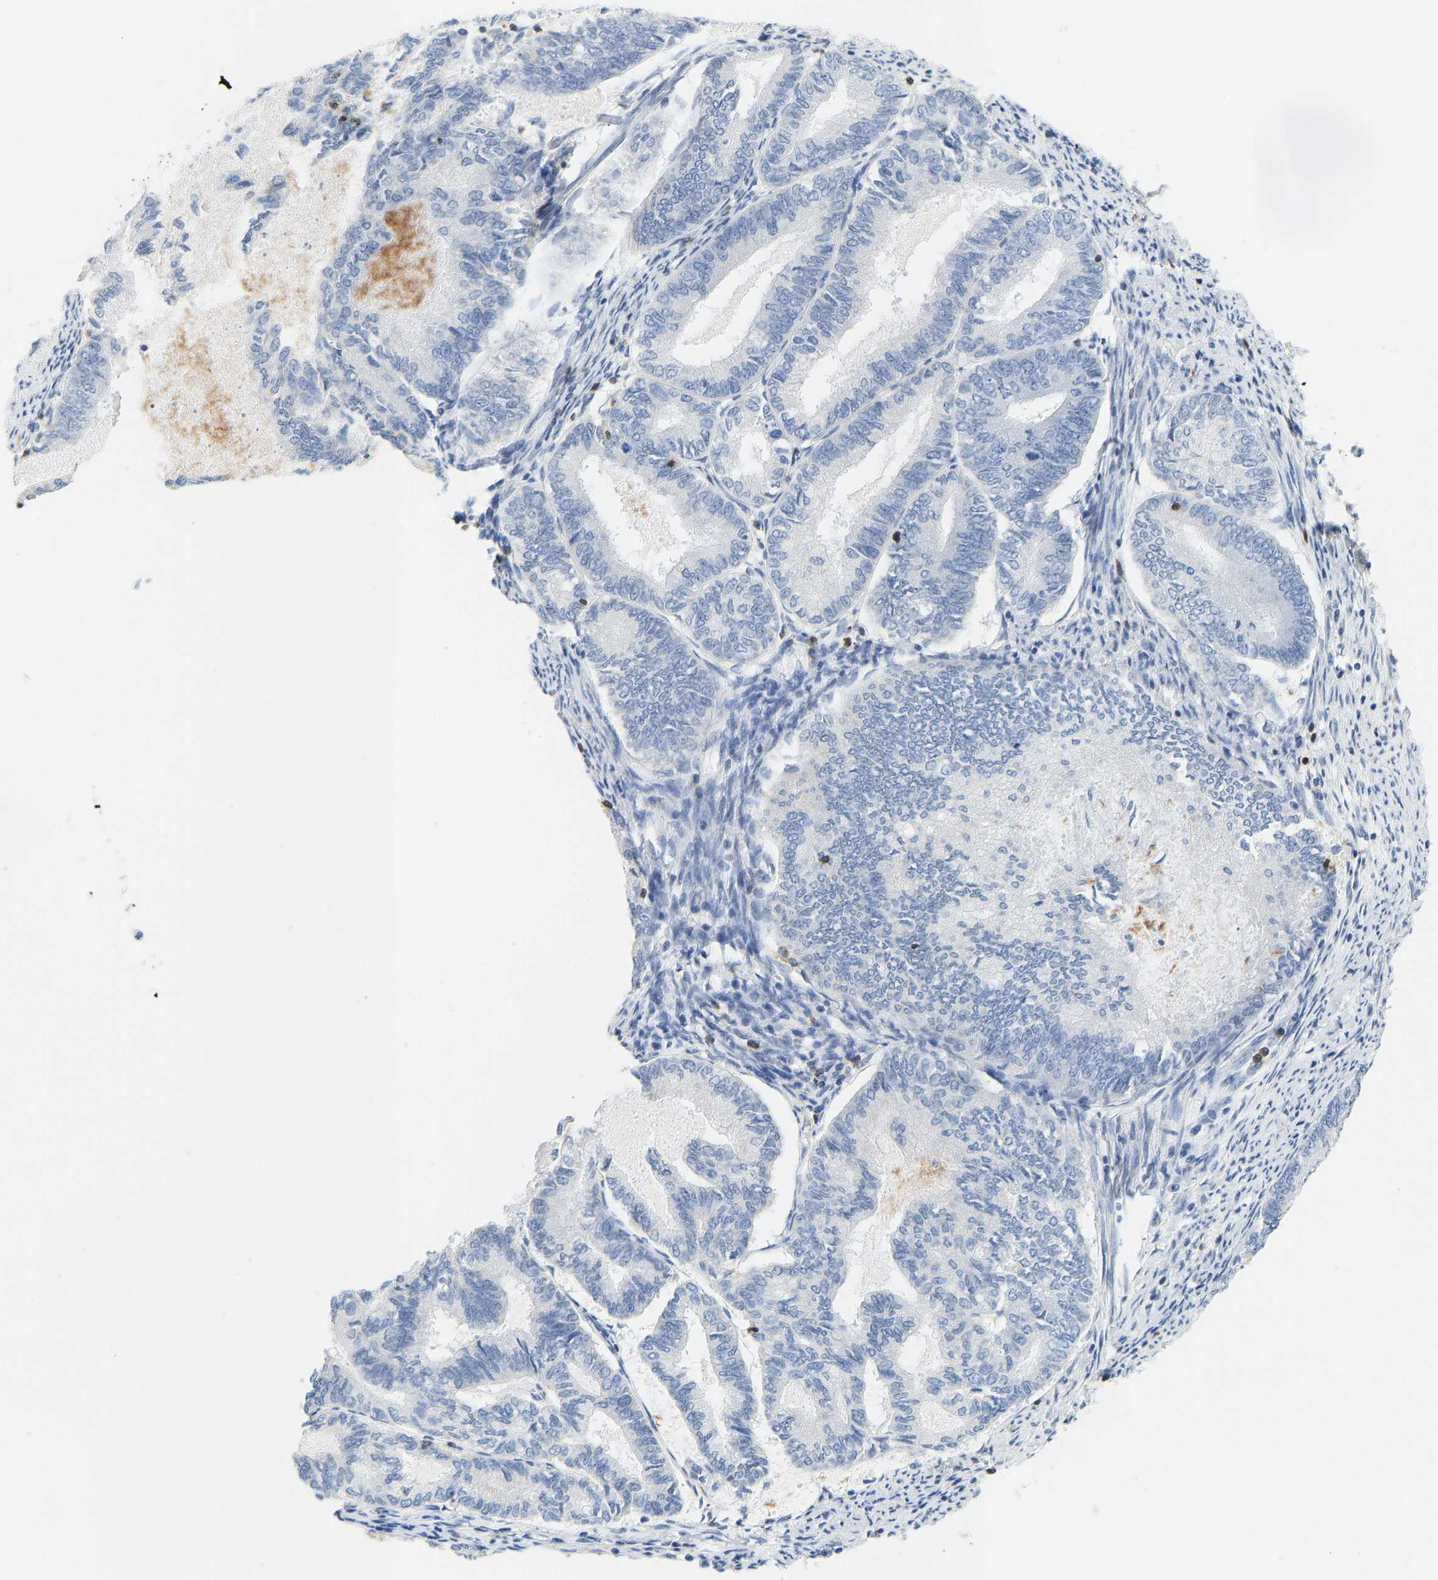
{"staining": {"intensity": "negative", "quantity": "none", "location": "none"}, "tissue": "endometrial cancer", "cell_type": "Tumor cells", "image_type": "cancer", "snomed": [{"axis": "morphology", "description": "Adenocarcinoma, NOS"}, {"axis": "topography", "description": "Endometrium"}], "caption": "Tumor cells are negative for brown protein staining in endometrial cancer.", "gene": "EVL", "patient": {"sex": "female", "age": 86}}